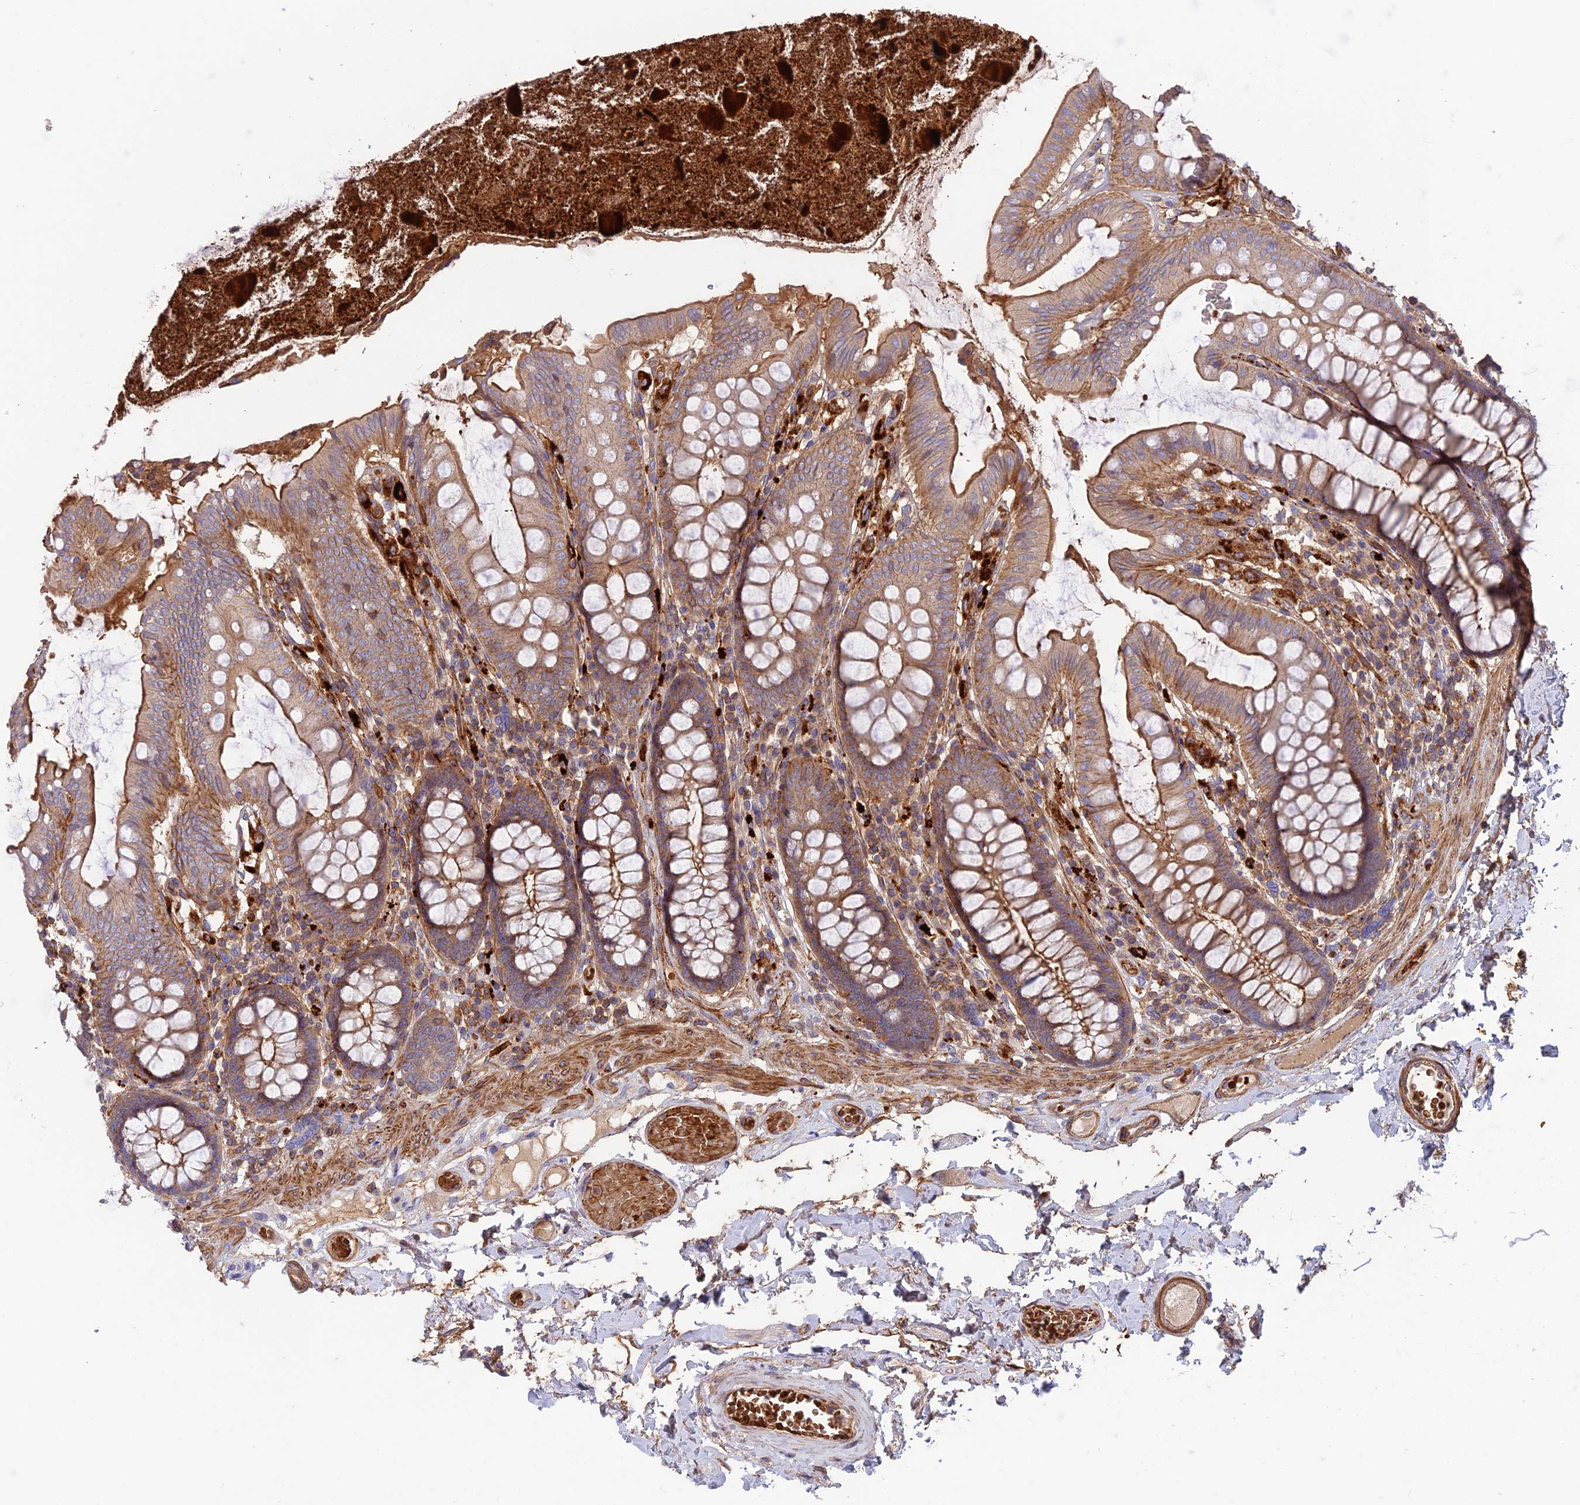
{"staining": {"intensity": "moderate", "quantity": ">75%", "location": "cytoplasmic/membranous"}, "tissue": "colon", "cell_type": "Endothelial cells", "image_type": "normal", "snomed": [{"axis": "morphology", "description": "Normal tissue, NOS"}, {"axis": "topography", "description": "Colon"}], "caption": "A medium amount of moderate cytoplasmic/membranous staining is present in approximately >75% of endothelial cells in unremarkable colon.", "gene": "CPNE7", "patient": {"sex": "male", "age": 84}}